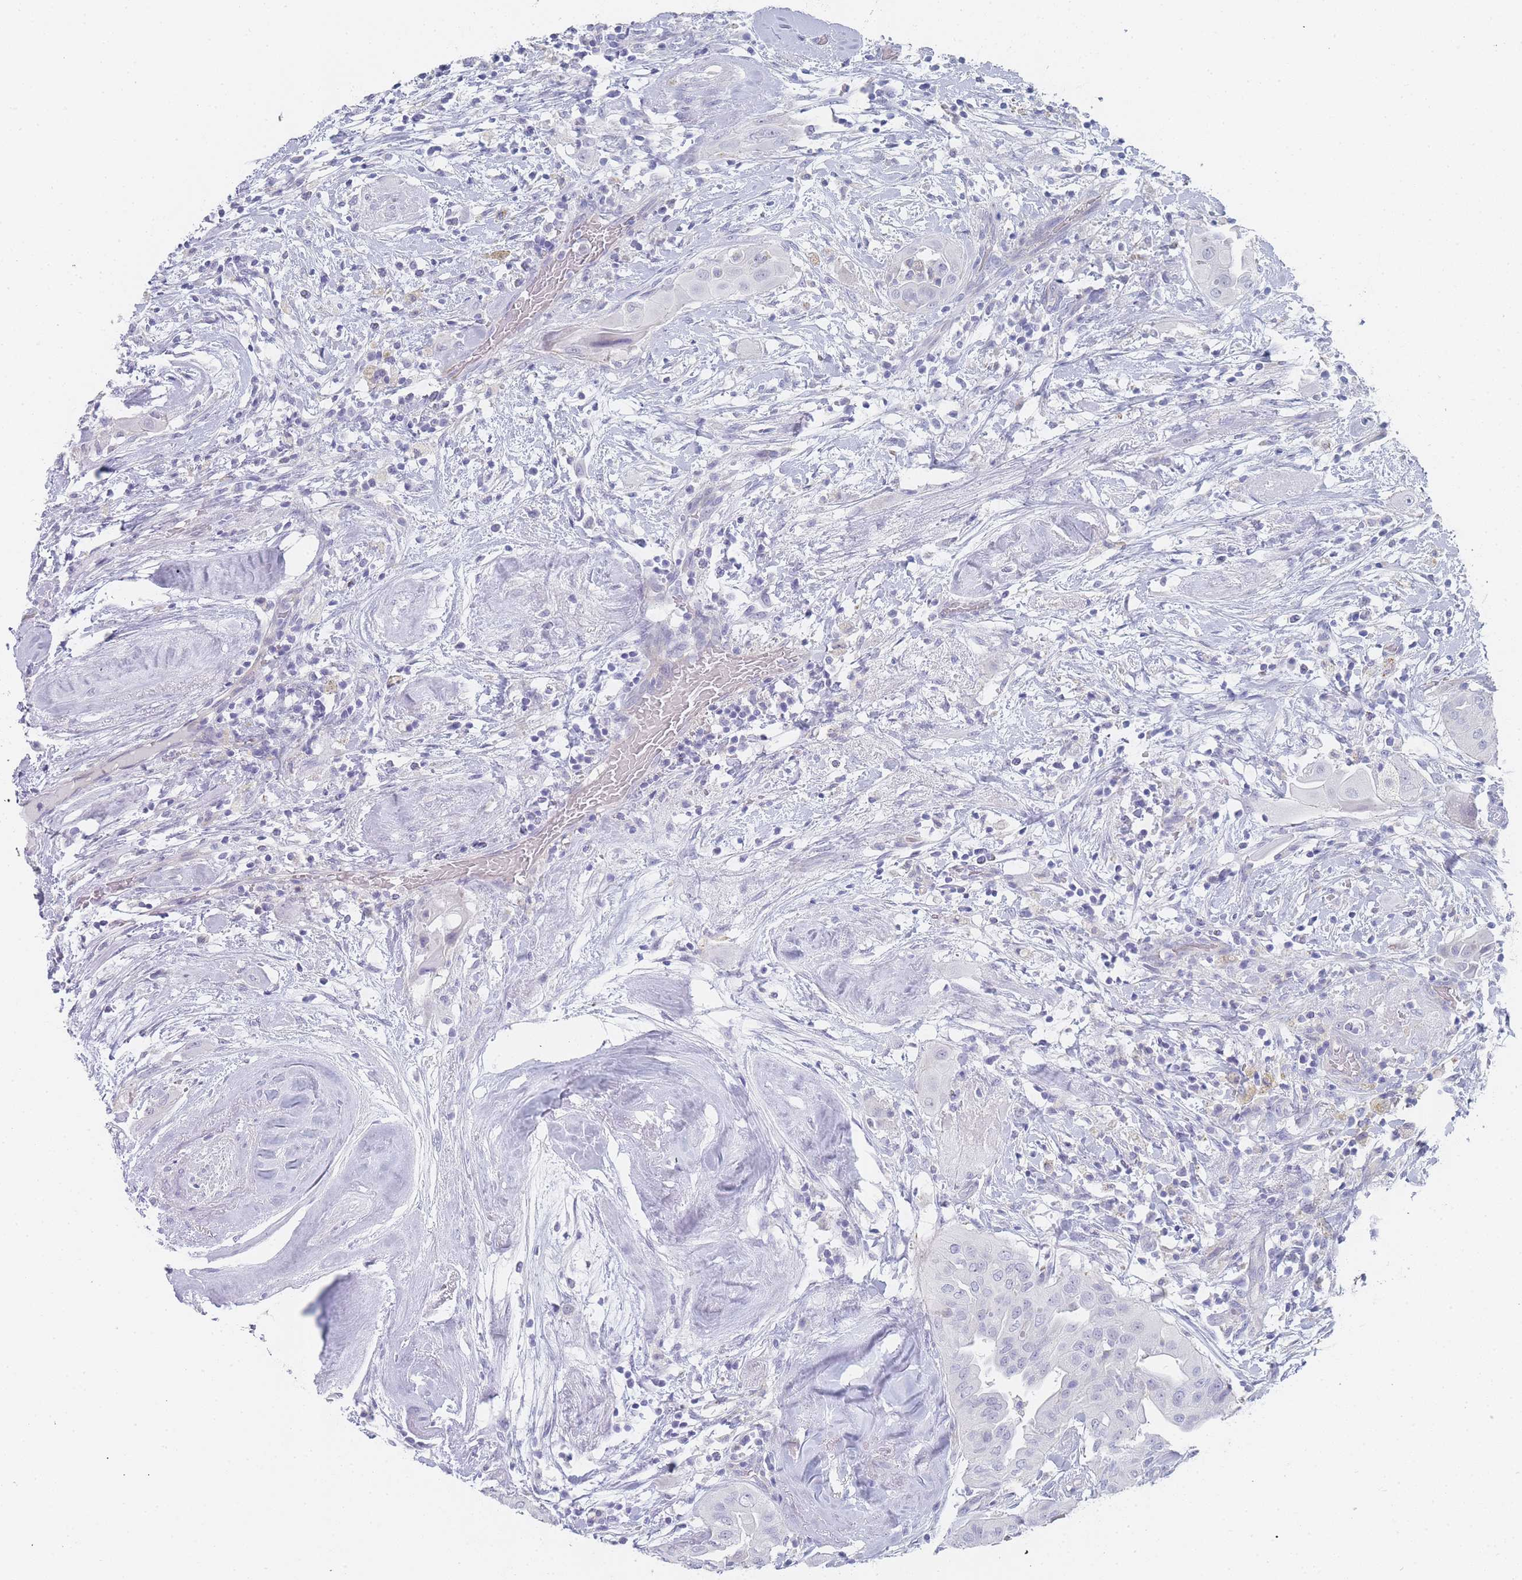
{"staining": {"intensity": "negative", "quantity": "none", "location": "none"}, "tissue": "thyroid cancer", "cell_type": "Tumor cells", "image_type": "cancer", "snomed": [{"axis": "morphology", "description": "Papillary adenocarcinoma, NOS"}, {"axis": "topography", "description": "Thyroid gland"}], "caption": "A high-resolution micrograph shows immunohistochemistry (IHC) staining of thyroid cancer (papillary adenocarcinoma), which displays no significant staining in tumor cells. (DAB immunohistochemistry (IHC) visualized using brightfield microscopy, high magnification).", "gene": "IMPG1", "patient": {"sex": "female", "age": 59}}